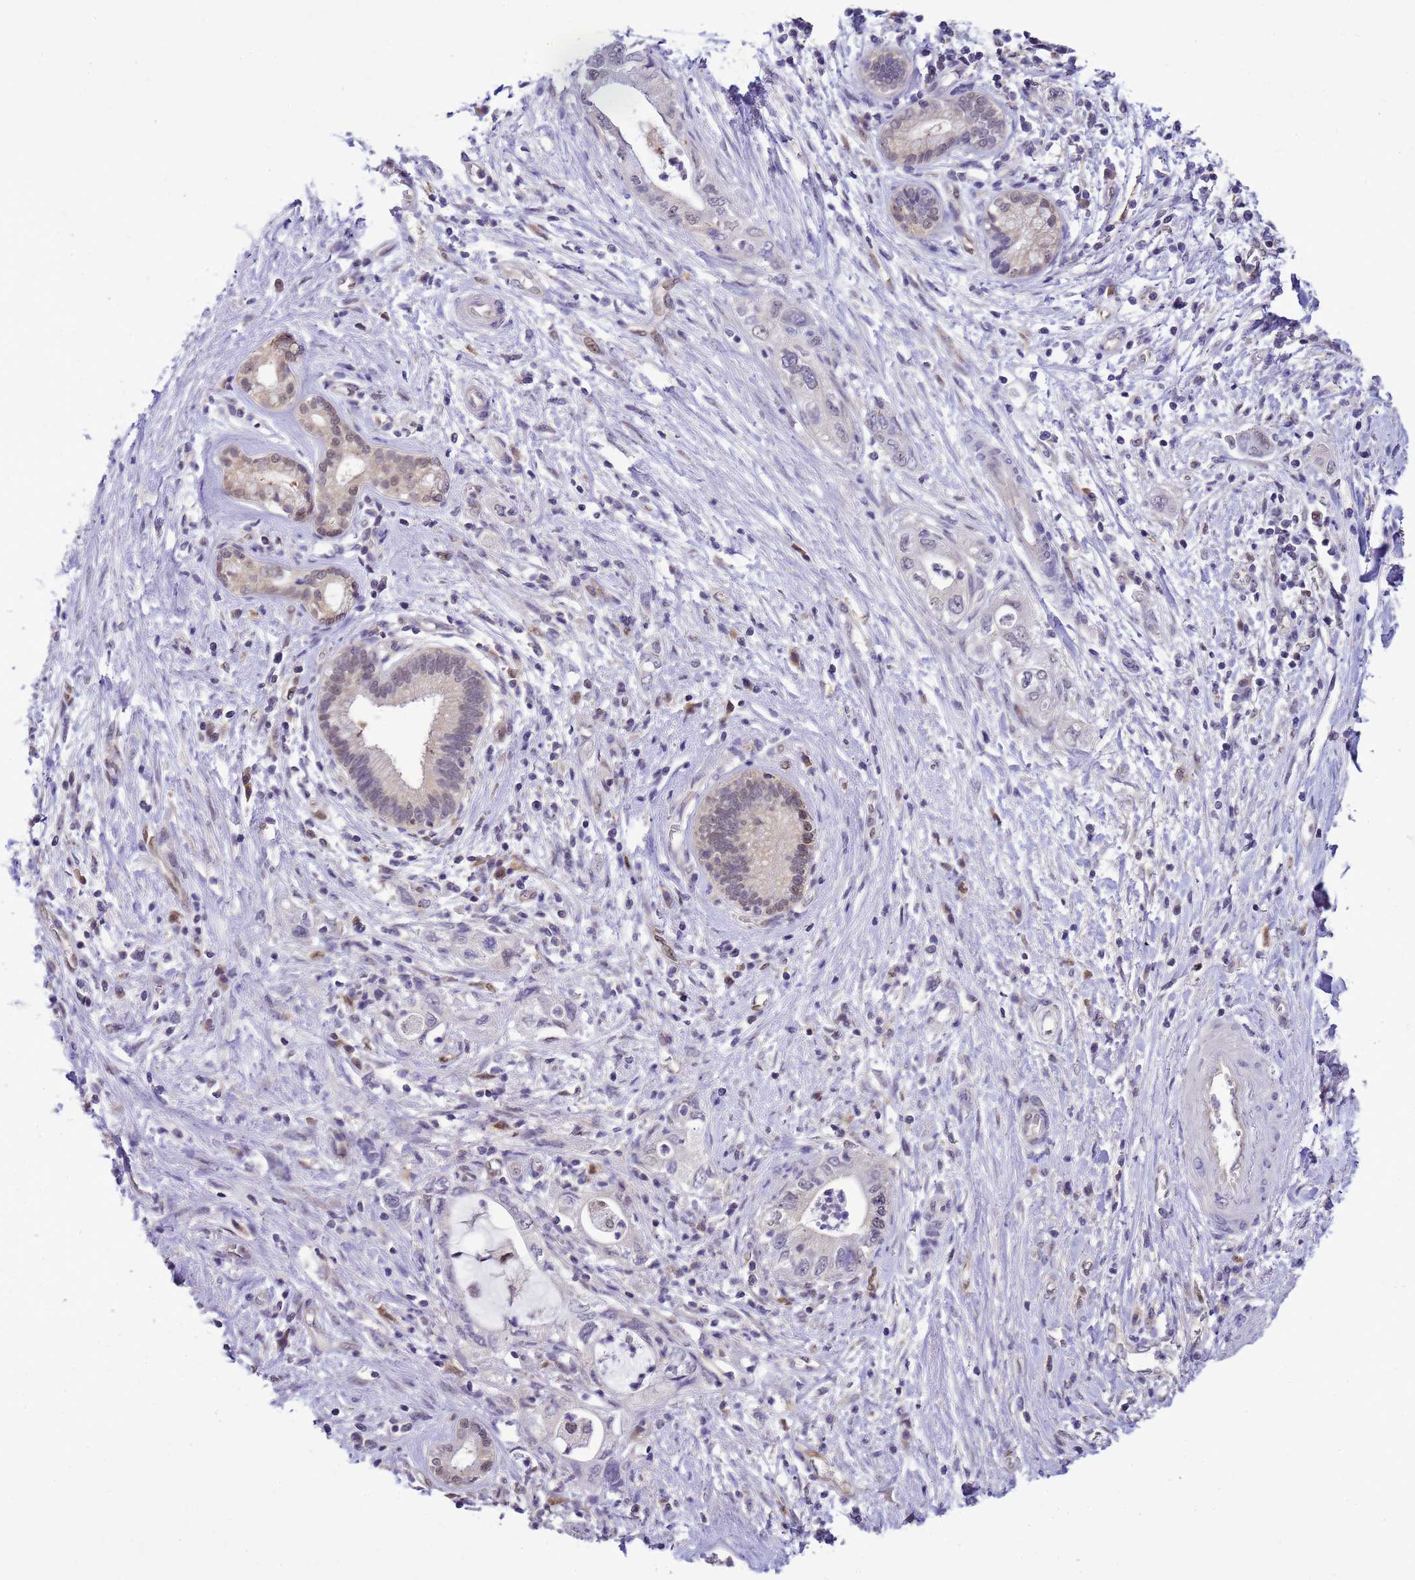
{"staining": {"intensity": "weak", "quantity": "25%-75%", "location": "nuclear"}, "tissue": "pancreatic cancer", "cell_type": "Tumor cells", "image_type": "cancer", "snomed": [{"axis": "morphology", "description": "Adenocarcinoma, NOS"}, {"axis": "topography", "description": "Pancreas"}], "caption": "Pancreatic adenocarcinoma was stained to show a protein in brown. There is low levels of weak nuclear staining in approximately 25%-75% of tumor cells.", "gene": "DDI2", "patient": {"sex": "female", "age": 73}}